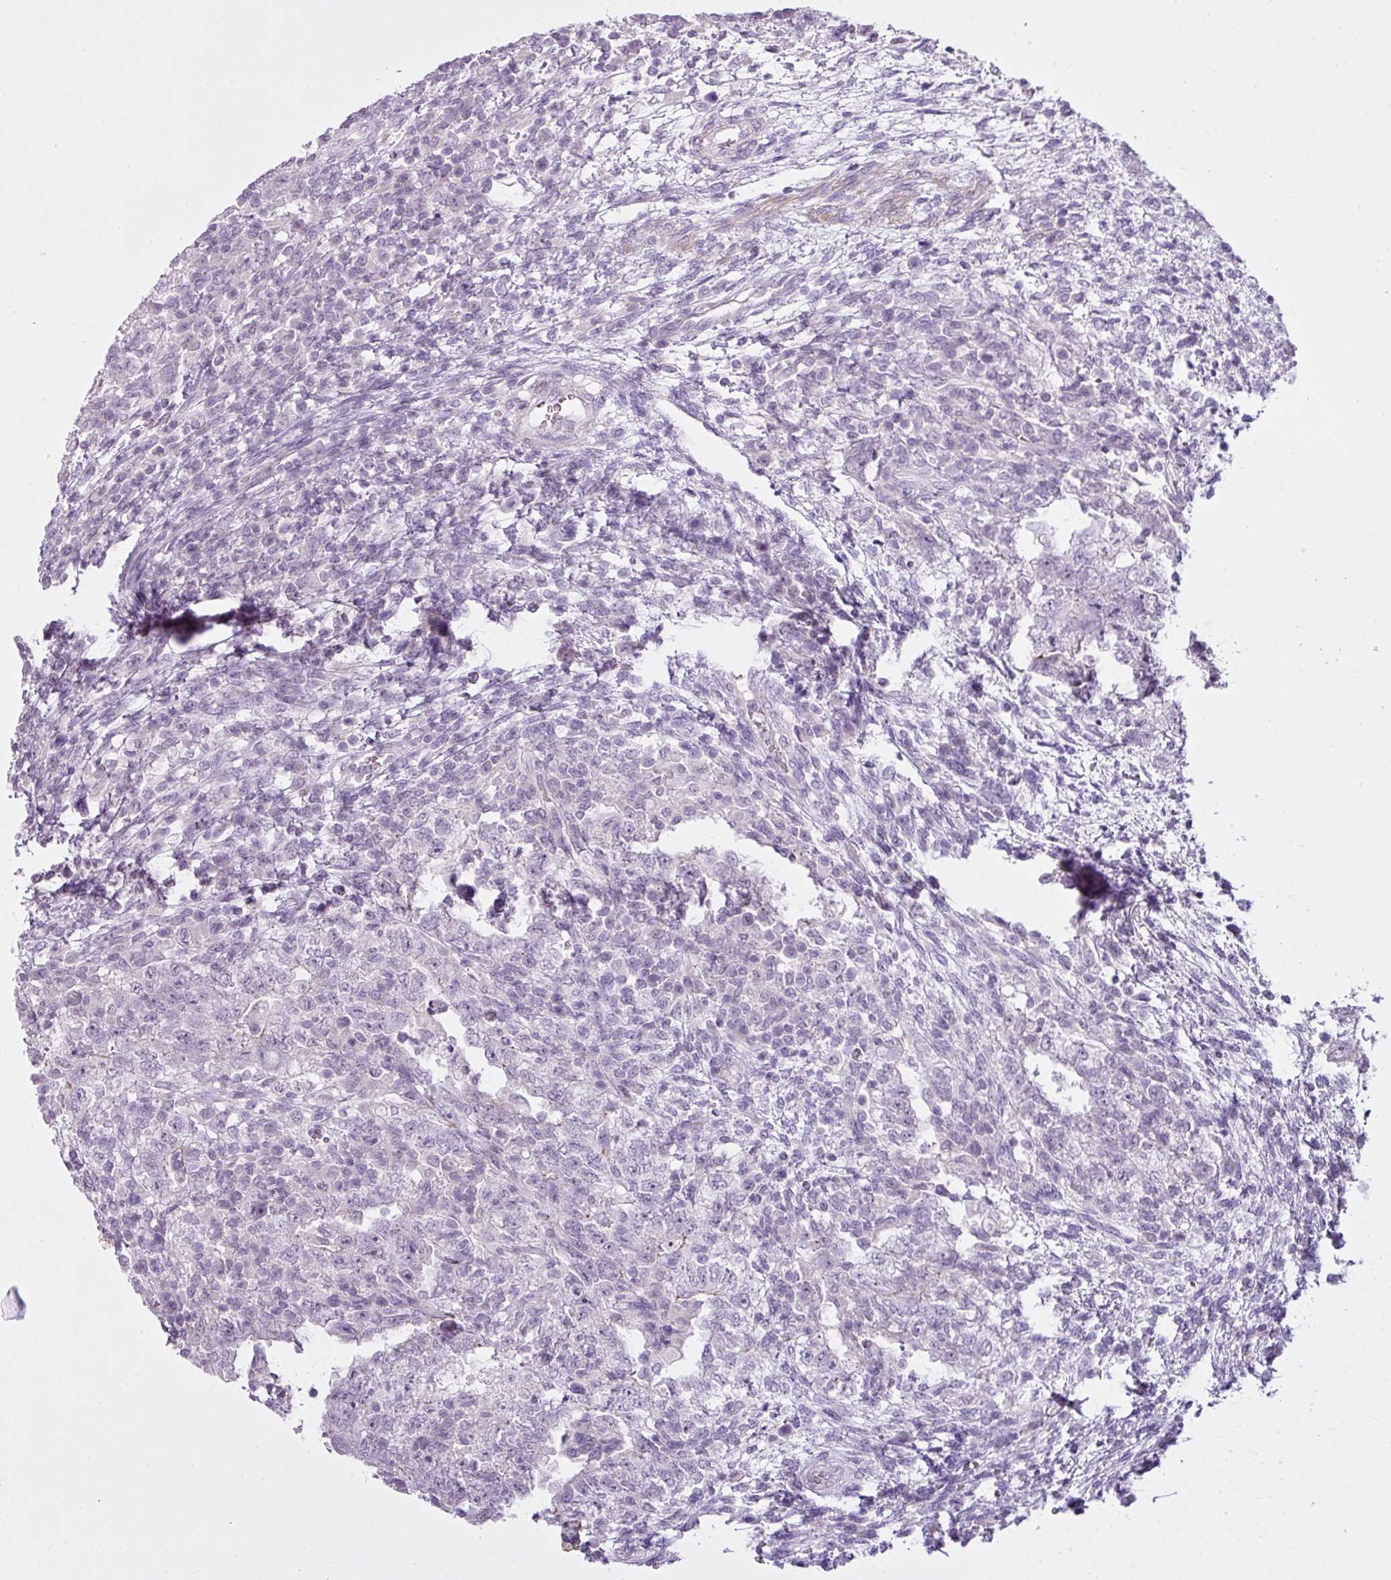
{"staining": {"intensity": "negative", "quantity": "none", "location": "none"}, "tissue": "testis cancer", "cell_type": "Tumor cells", "image_type": "cancer", "snomed": [{"axis": "morphology", "description": "Carcinoma, Embryonal, NOS"}, {"axis": "topography", "description": "Testis"}], "caption": "Tumor cells show no significant protein expression in testis cancer (embryonal carcinoma). (Immunohistochemistry, brightfield microscopy, high magnification).", "gene": "ZNF688", "patient": {"sex": "male", "age": 26}}